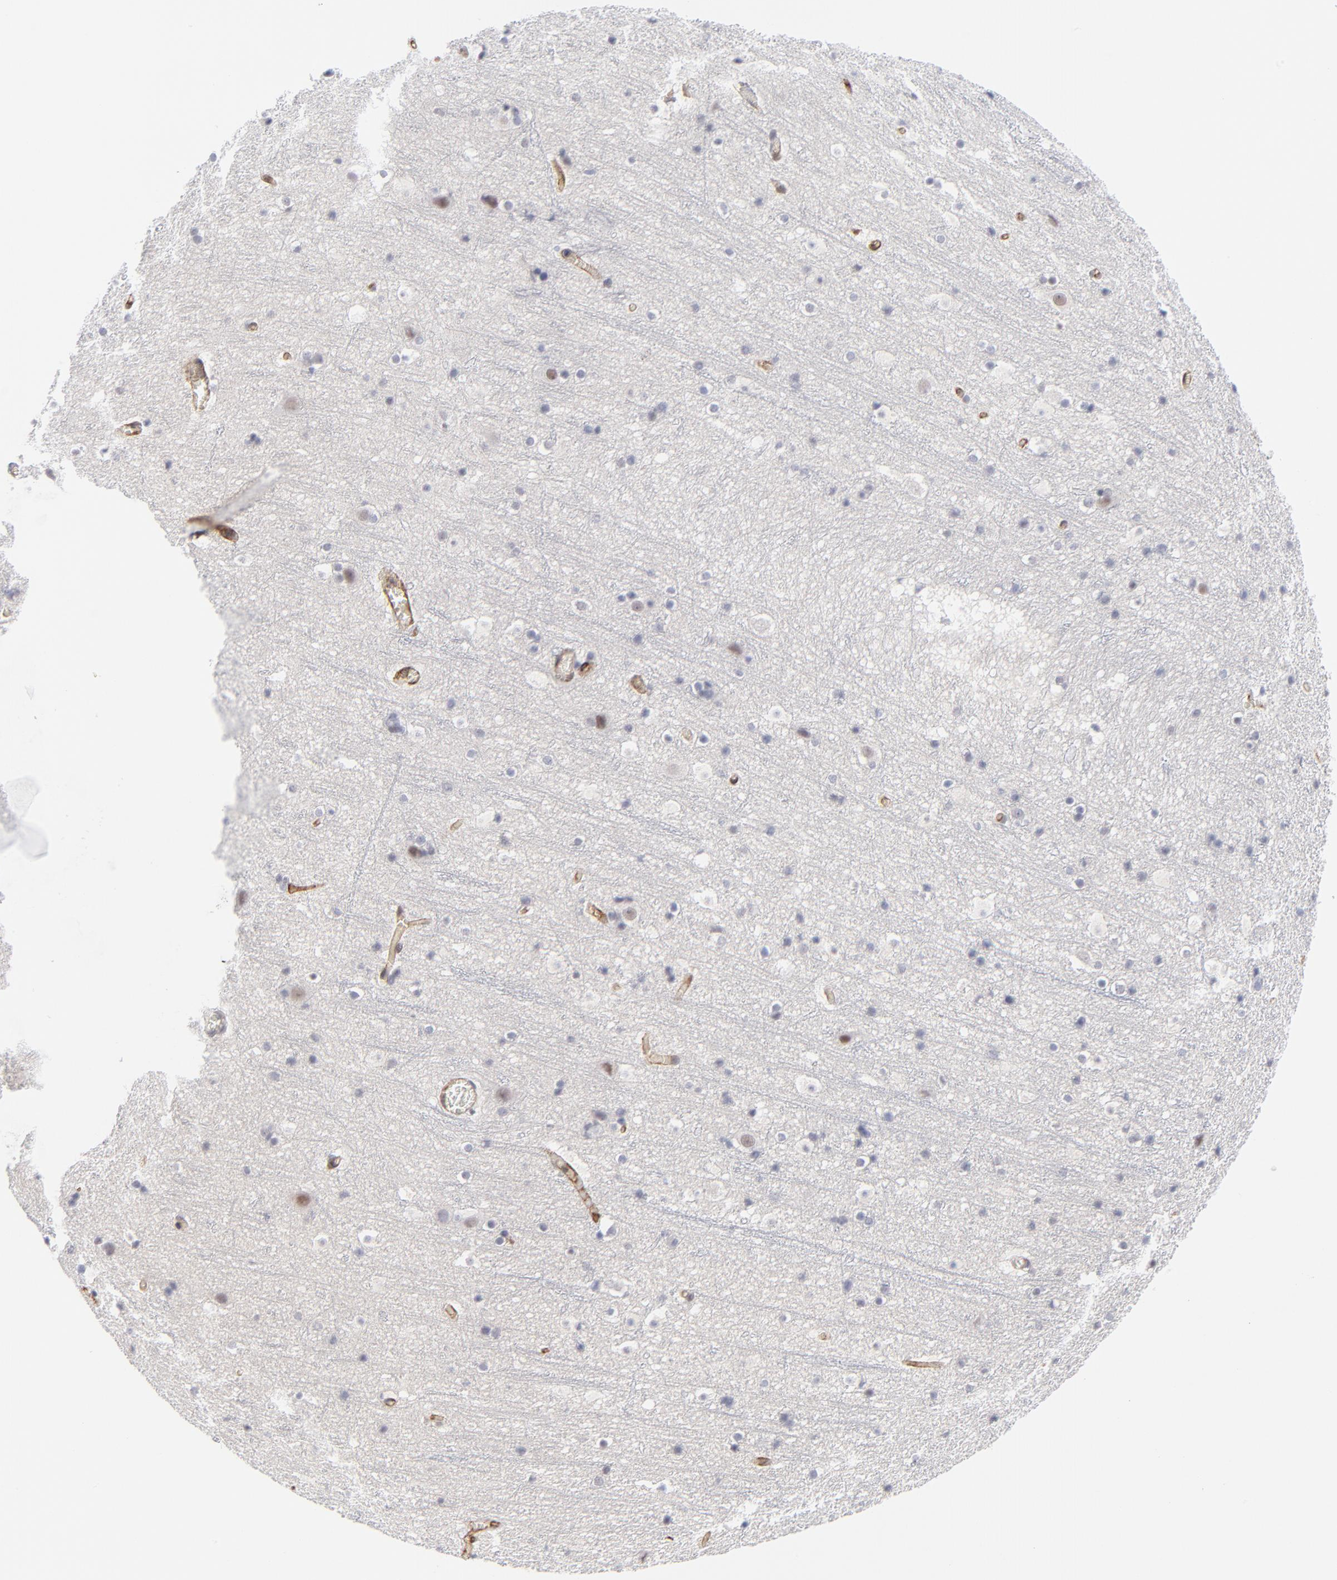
{"staining": {"intensity": "moderate", "quantity": ">75%", "location": "cytoplasmic/membranous"}, "tissue": "cerebral cortex", "cell_type": "Endothelial cells", "image_type": "normal", "snomed": [{"axis": "morphology", "description": "Normal tissue, NOS"}, {"axis": "topography", "description": "Cerebral cortex"}], "caption": "Cerebral cortex was stained to show a protein in brown. There is medium levels of moderate cytoplasmic/membranous positivity in approximately >75% of endothelial cells.", "gene": "NBN", "patient": {"sex": "male", "age": 45}}